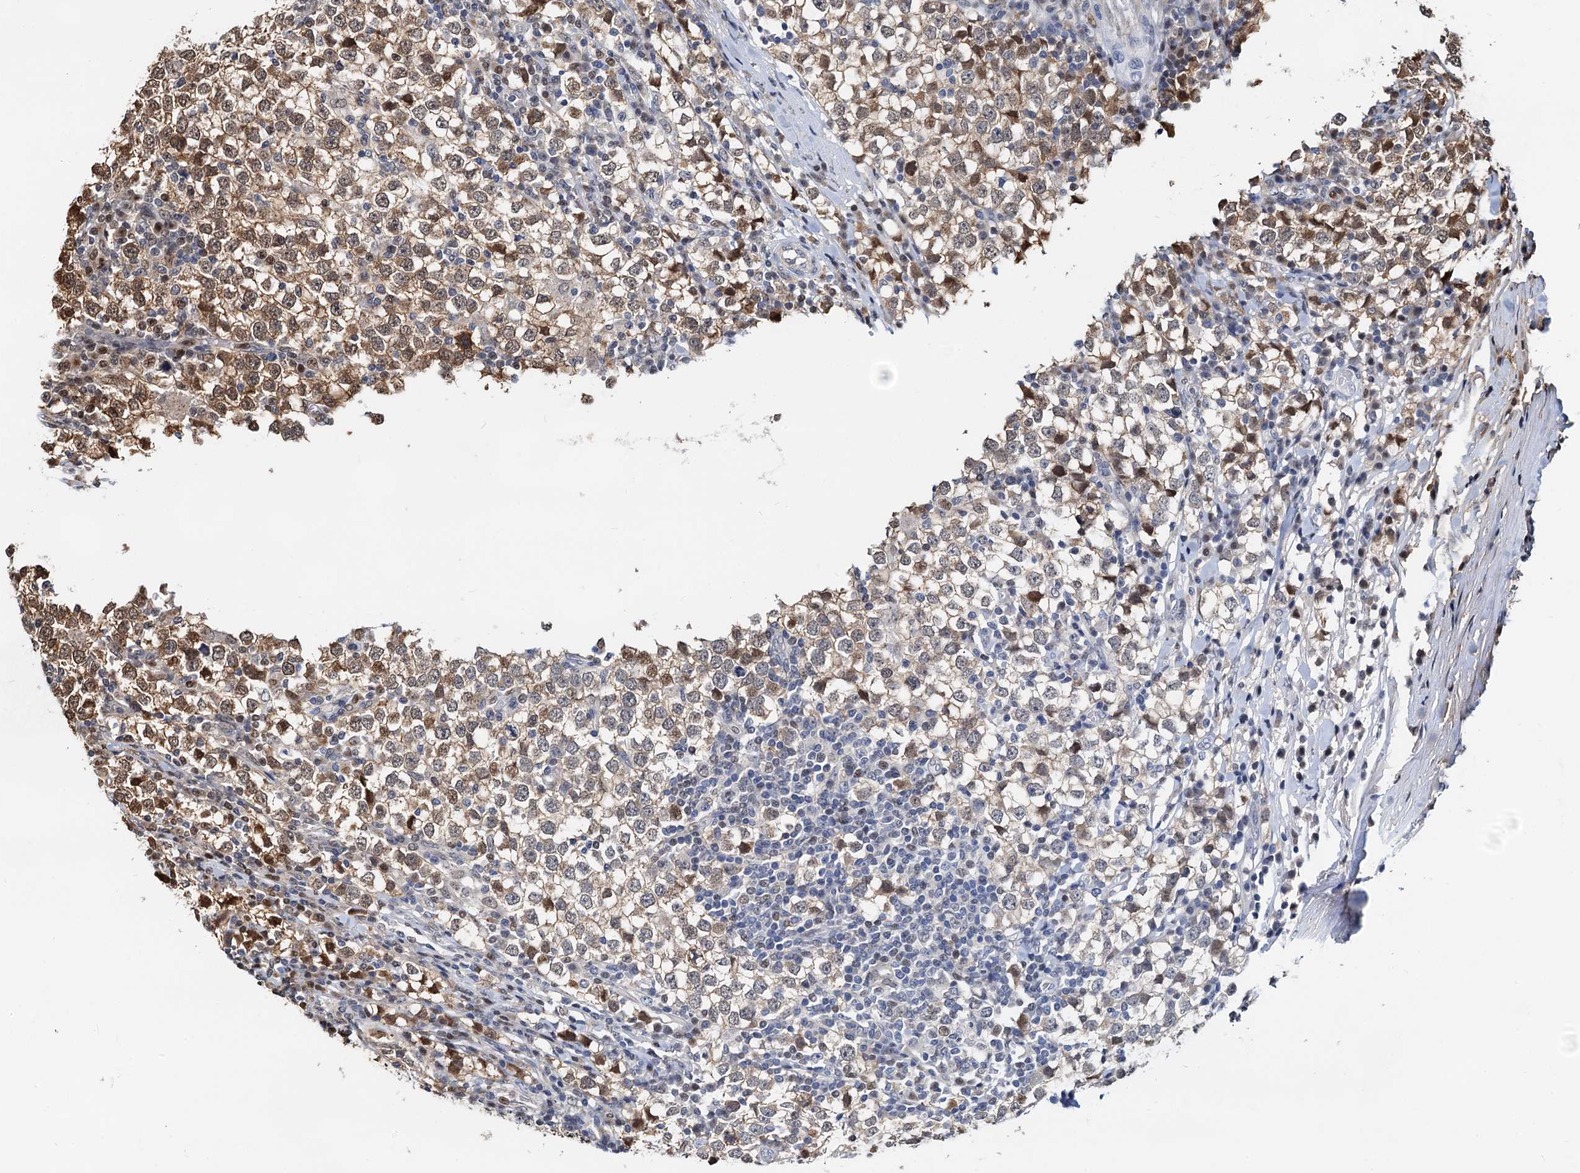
{"staining": {"intensity": "moderate", "quantity": "25%-75%", "location": "cytoplasmic/membranous,nuclear"}, "tissue": "testis cancer", "cell_type": "Tumor cells", "image_type": "cancer", "snomed": [{"axis": "morphology", "description": "Seminoma, NOS"}, {"axis": "topography", "description": "Testis"}], "caption": "High-magnification brightfield microscopy of testis cancer (seminoma) stained with DAB (3,3'-diaminobenzidine) (brown) and counterstained with hematoxylin (blue). tumor cells exhibit moderate cytoplasmic/membranous and nuclear expression is present in about25%-75% of cells.", "gene": "PTGES3", "patient": {"sex": "male", "age": 65}}